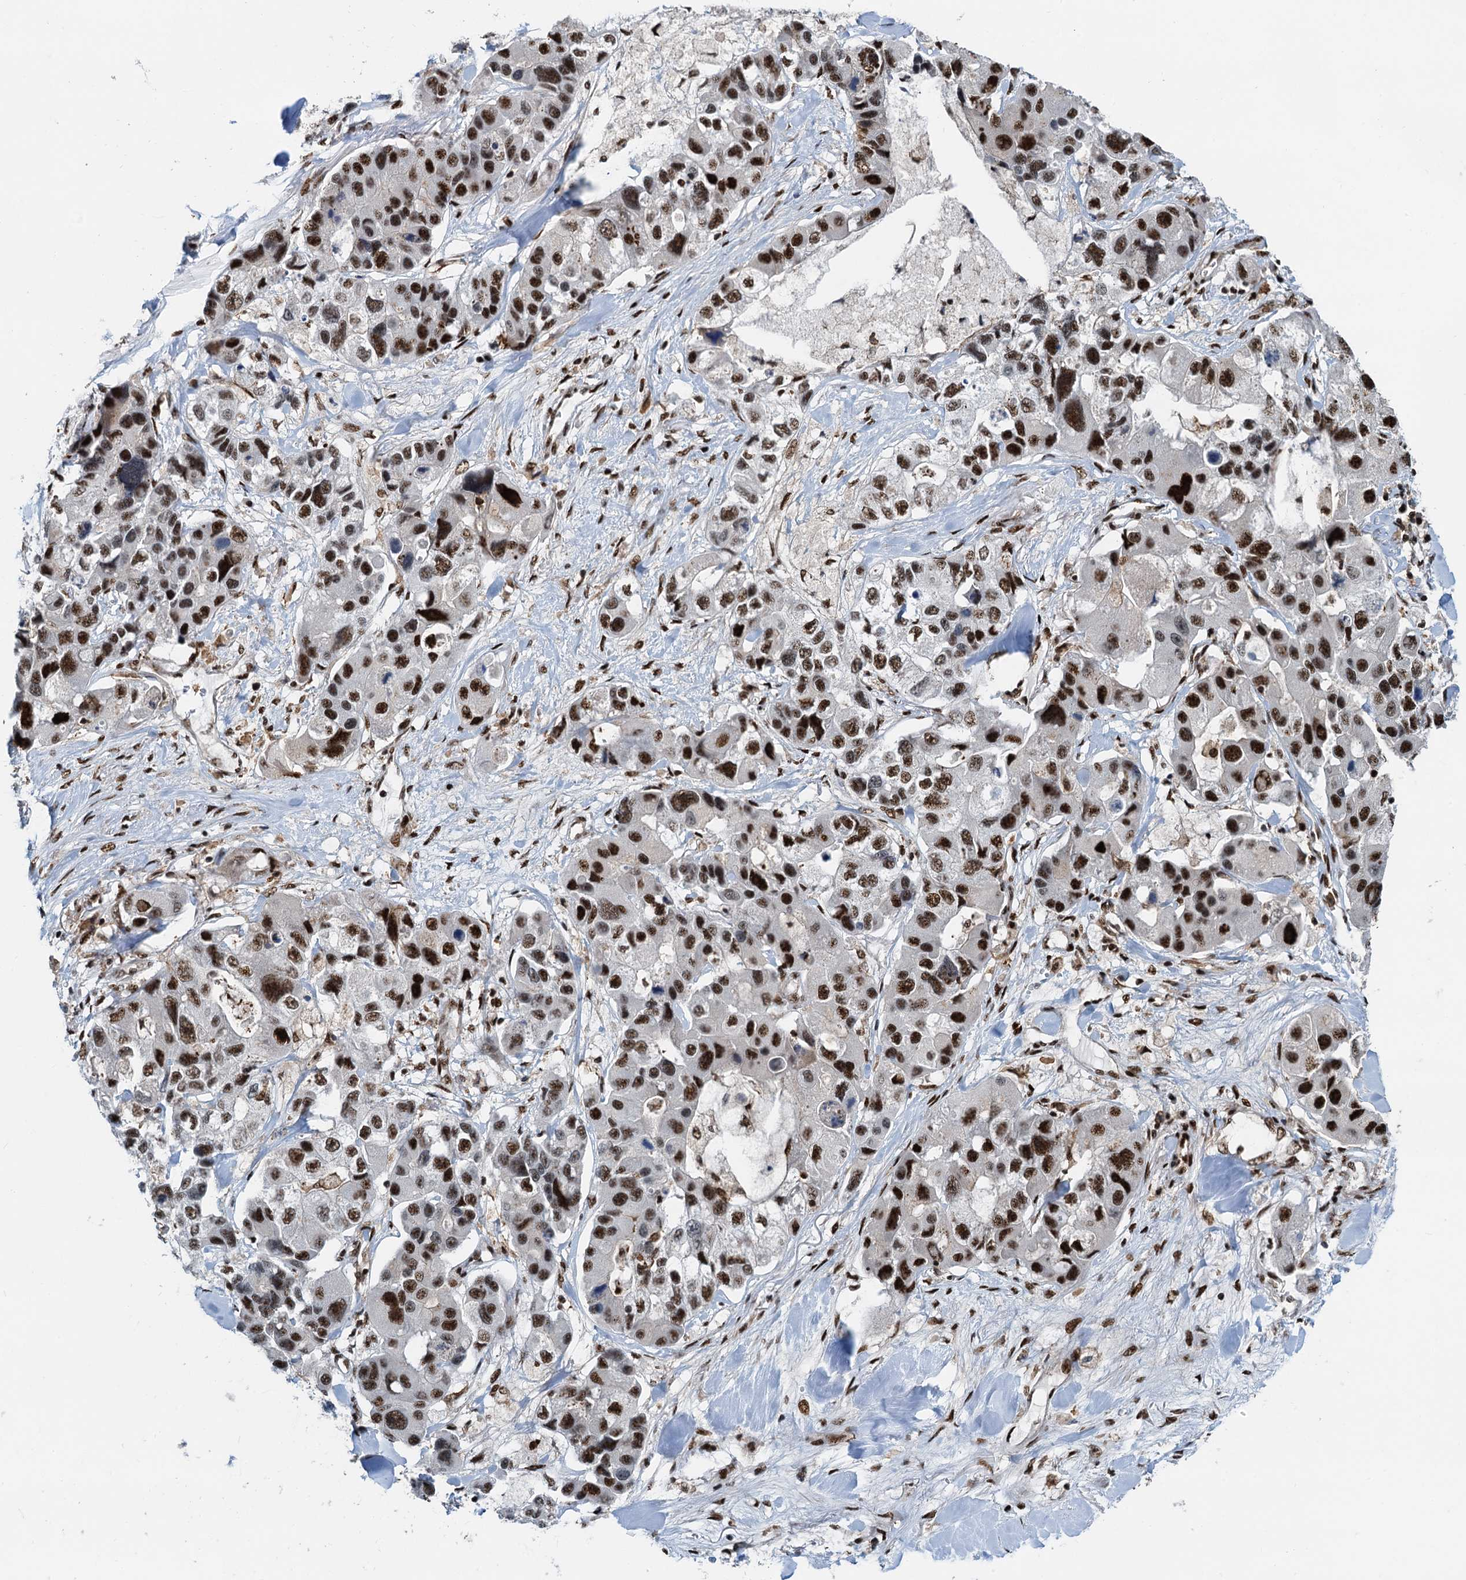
{"staining": {"intensity": "strong", "quantity": ">75%", "location": "nuclear"}, "tissue": "lung cancer", "cell_type": "Tumor cells", "image_type": "cancer", "snomed": [{"axis": "morphology", "description": "Adenocarcinoma, NOS"}, {"axis": "topography", "description": "Lung"}], "caption": "Strong nuclear staining for a protein is present in about >75% of tumor cells of lung adenocarcinoma using immunohistochemistry (IHC).", "gene": "RBM26", "patient": {"sex": "female", "age": 54}}